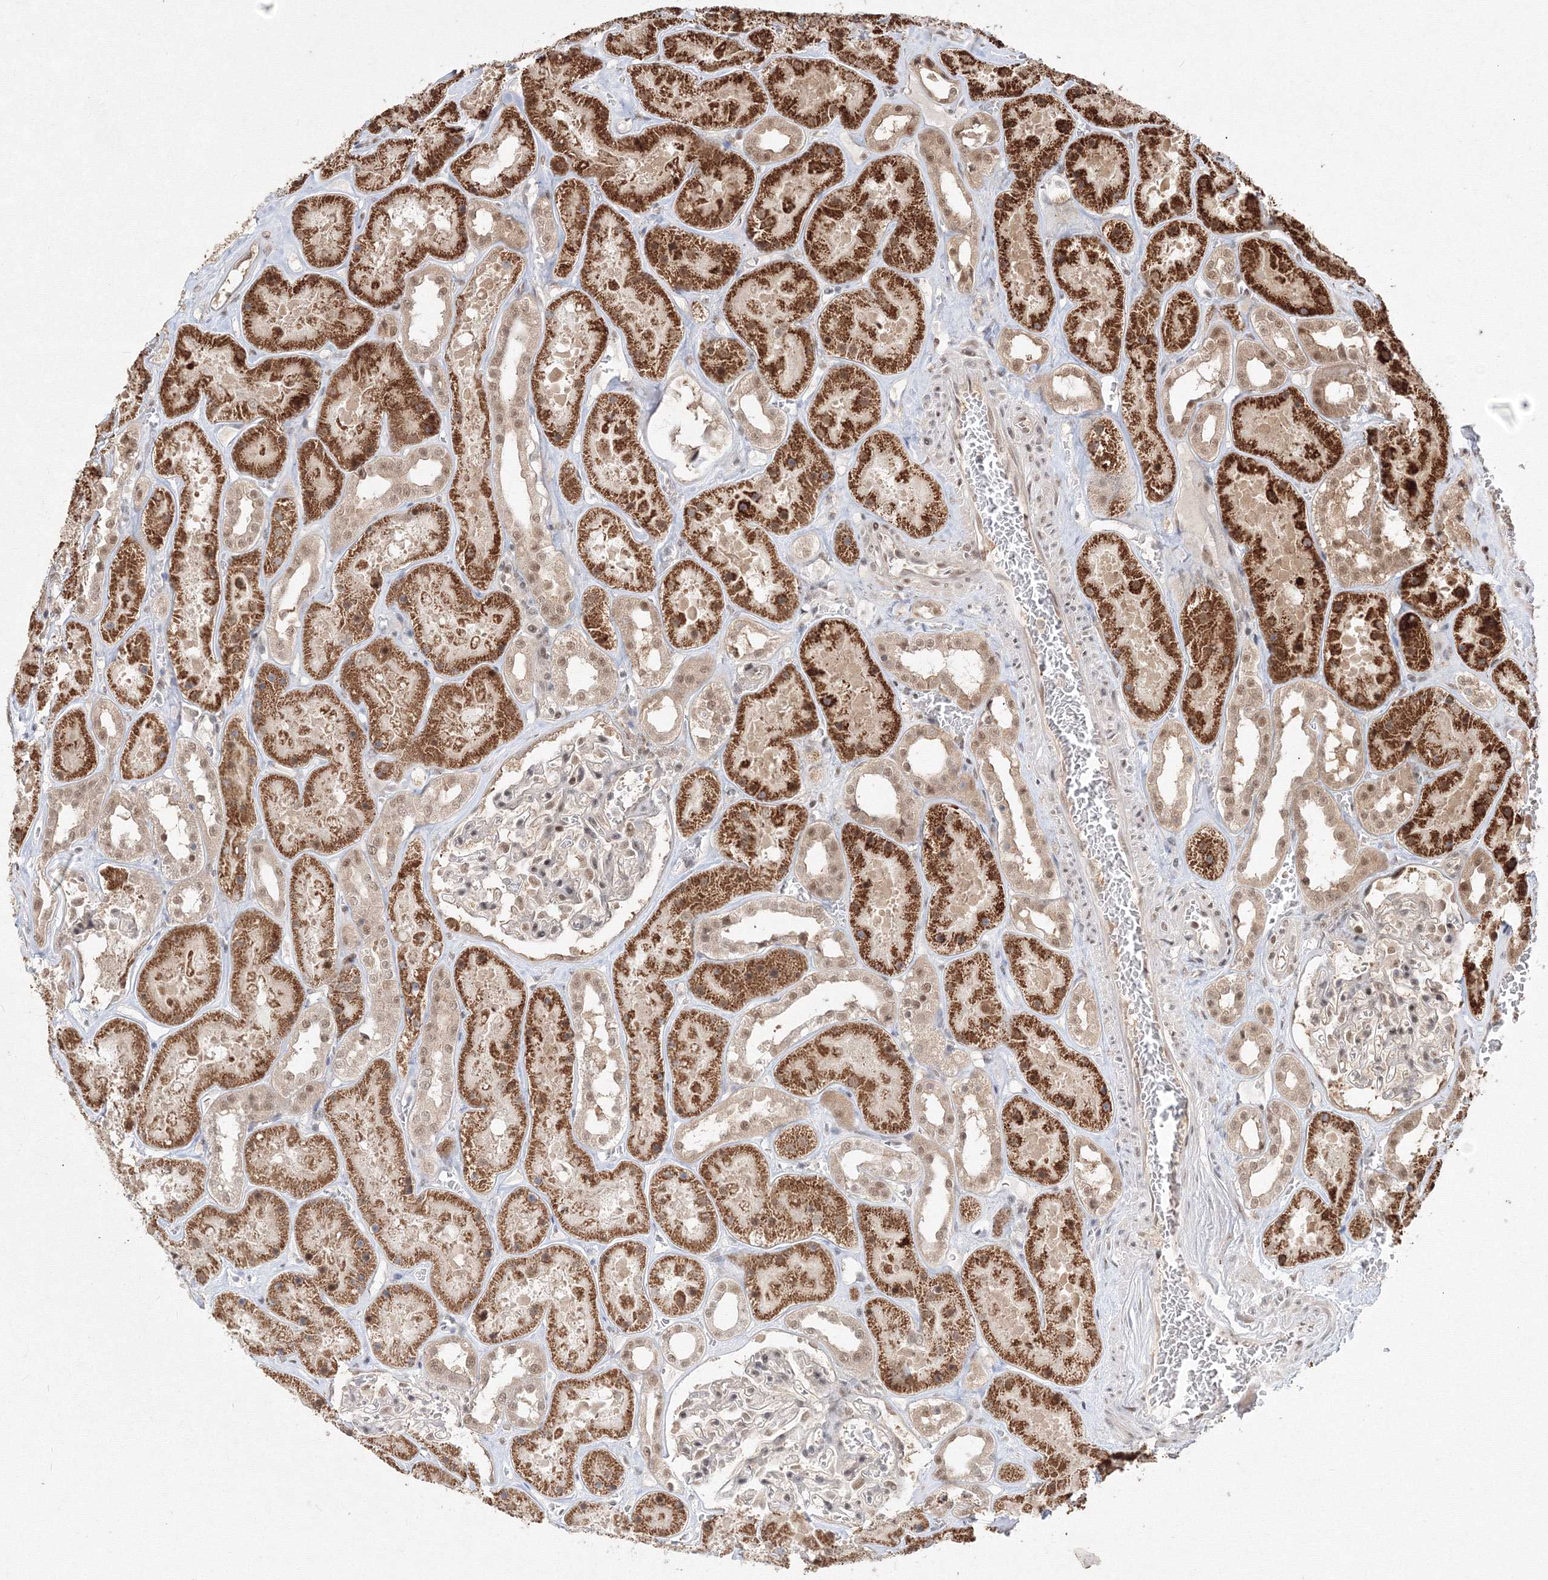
{"staining": {"intensity": "weak", "quantity": "25%-75%", "location": "cytoplasmic/membranous"}, "tissue": "kidney", "cell_type": "Cells in glomeruli", "image_type": "normal", "snomed": [{"axis": "morphology", "description": "Normal tissue, NOS"}, {"axis": "topography", "description": "Kidney"}], "caption": "This is a micrograph of immunohistochemistry staining of normal kidney, which shows weak expression in the cytoplasmic/membranous of cells in glomeruli.", "gene": "COPS4", "patient": {"sex": "female", "age": 41}}